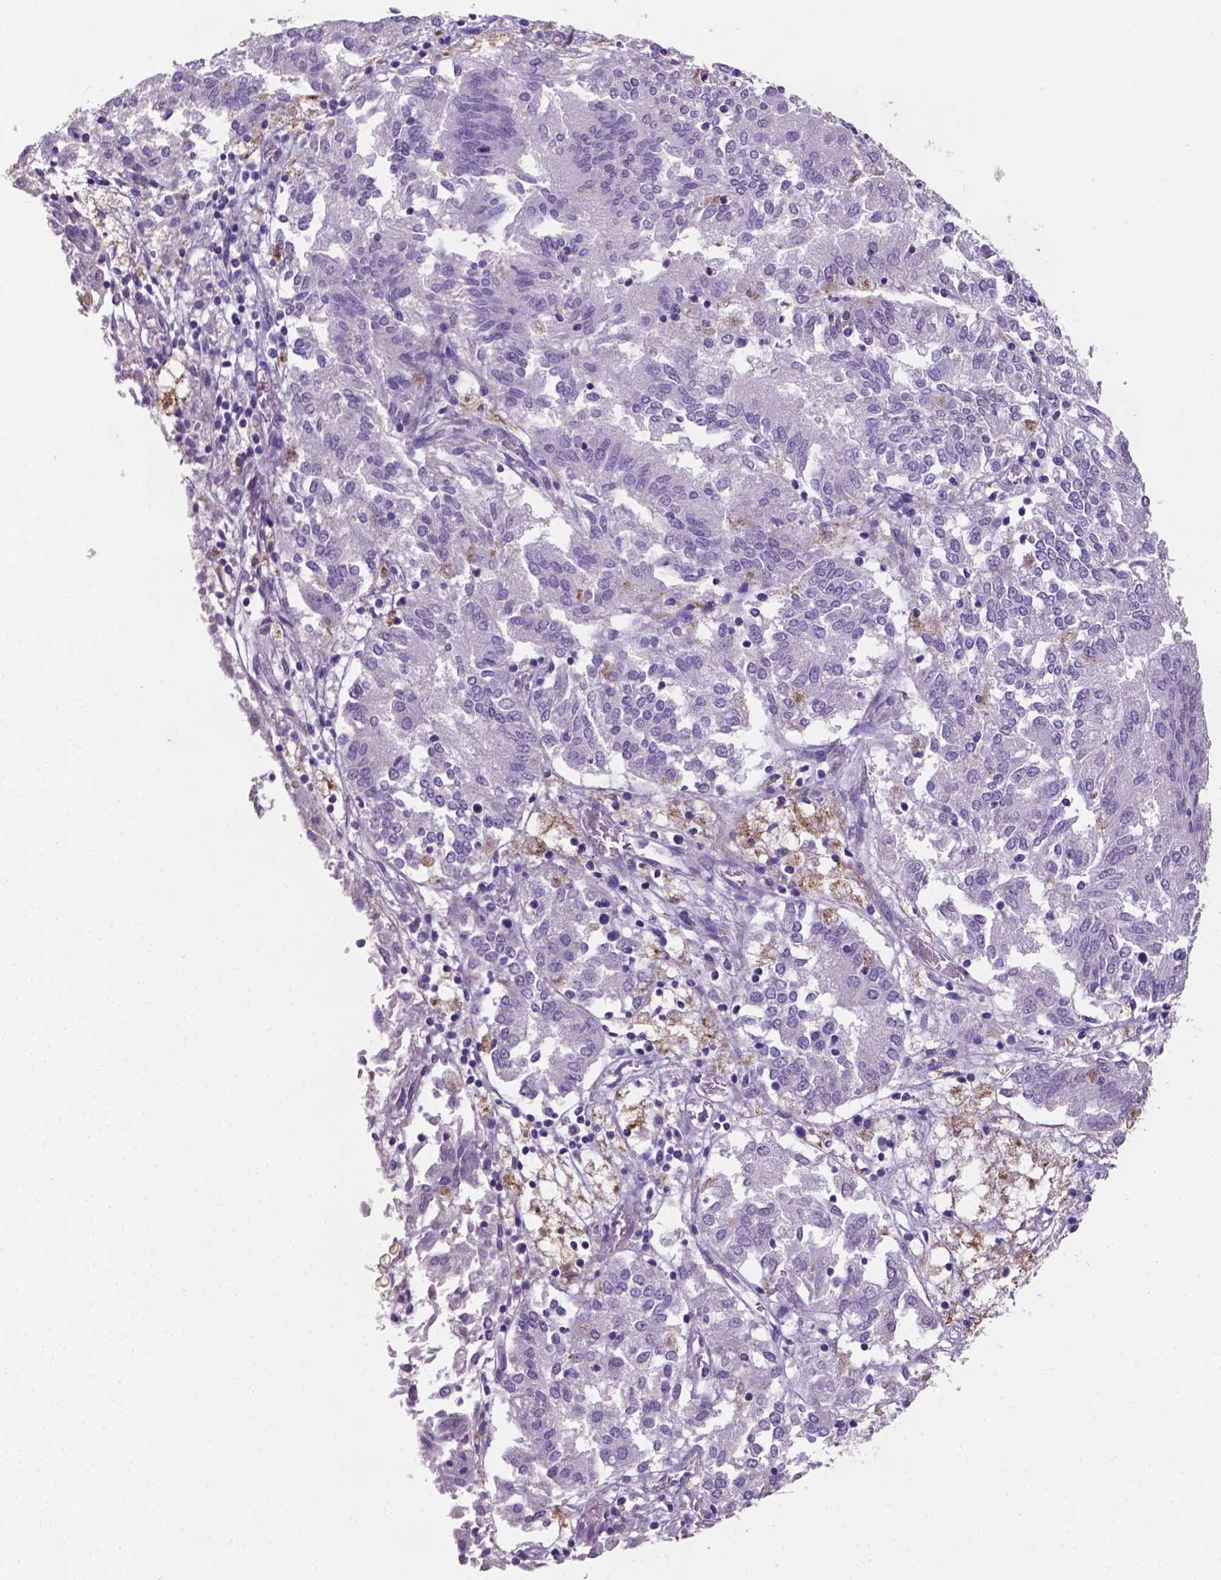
{"staining": {"intensity": "negative", "quantity": "none", "location": "none"}, "tissue": "endometrial cancer", "cell_type": "Tumor cells", "image_type": "cancer", "snomed": [{"axis": "morphology", "description": "Adenocarcinoma, NOS"}, {"axis": "topography", "description": "Endometrium"}], "caption": "Endometrial cancer (adenocarcinoma) was stained to show a protein in brown. There is no significant positivity in tumor cells.", "gene": "APOE", "patient": {"sex": "female", "age": 54}}